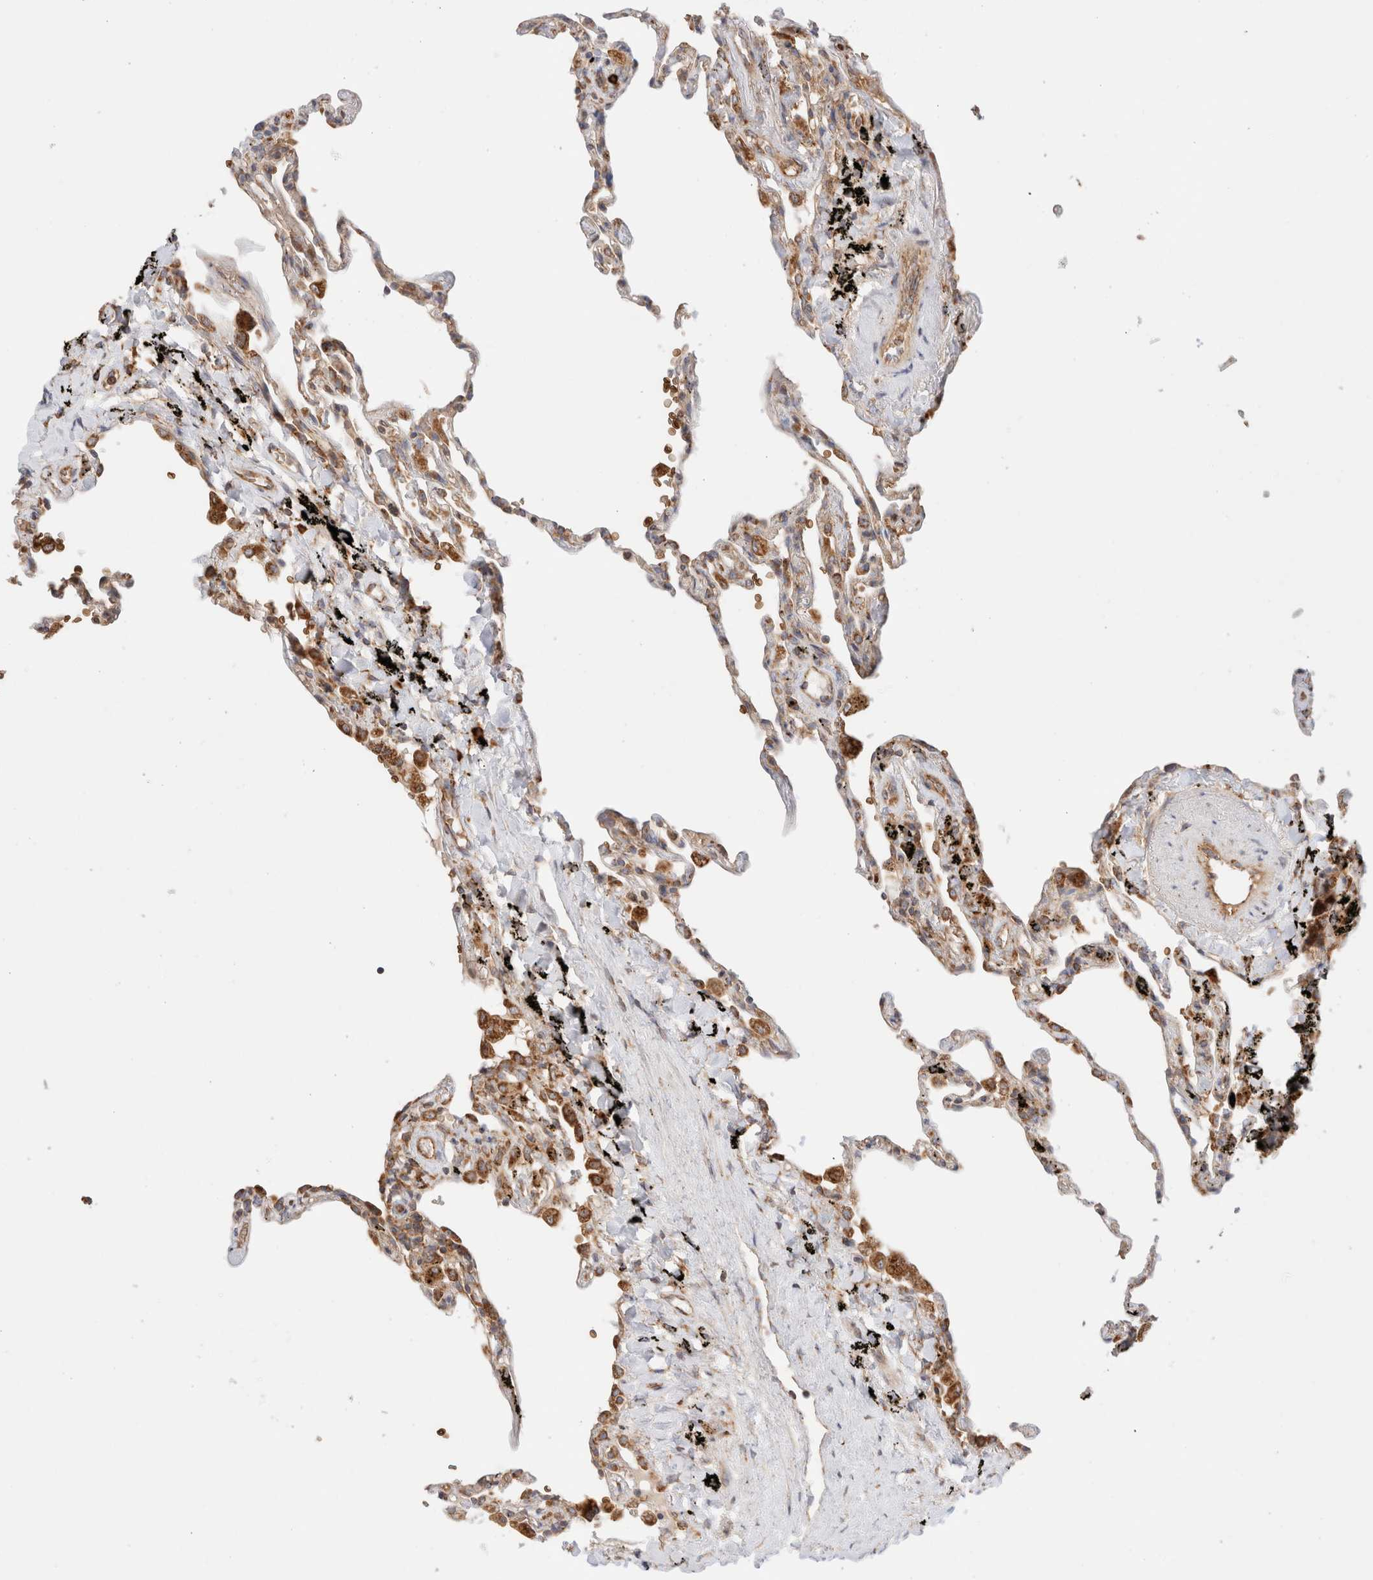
{"staining": {"intensity": "moderate", "quantity": "25%-75%", "location": "cytoplasmic/membranous"}, "tissue": "lung", "cell_type": "Alveolar cells", "image_type": "normal", "snomed": [{"axis": "morphology", "description": "Normal tissue, NOS"}, {"axis": "topography", "description": "Lung"}], "caption": "High-magnification brightfield microscopy of unremarkable lung stained with DAB (brown) and counterstained with hematoxylin (blue). alveolar cells exhibit moderate cytoplasmic/membranous staining is identified in about25%-75% of cells. The protein of interest is shown in brown color, while the nuclei are stained blue.", "gene": "UTS2B", "patient": {"sex": "male", "age": 59}}